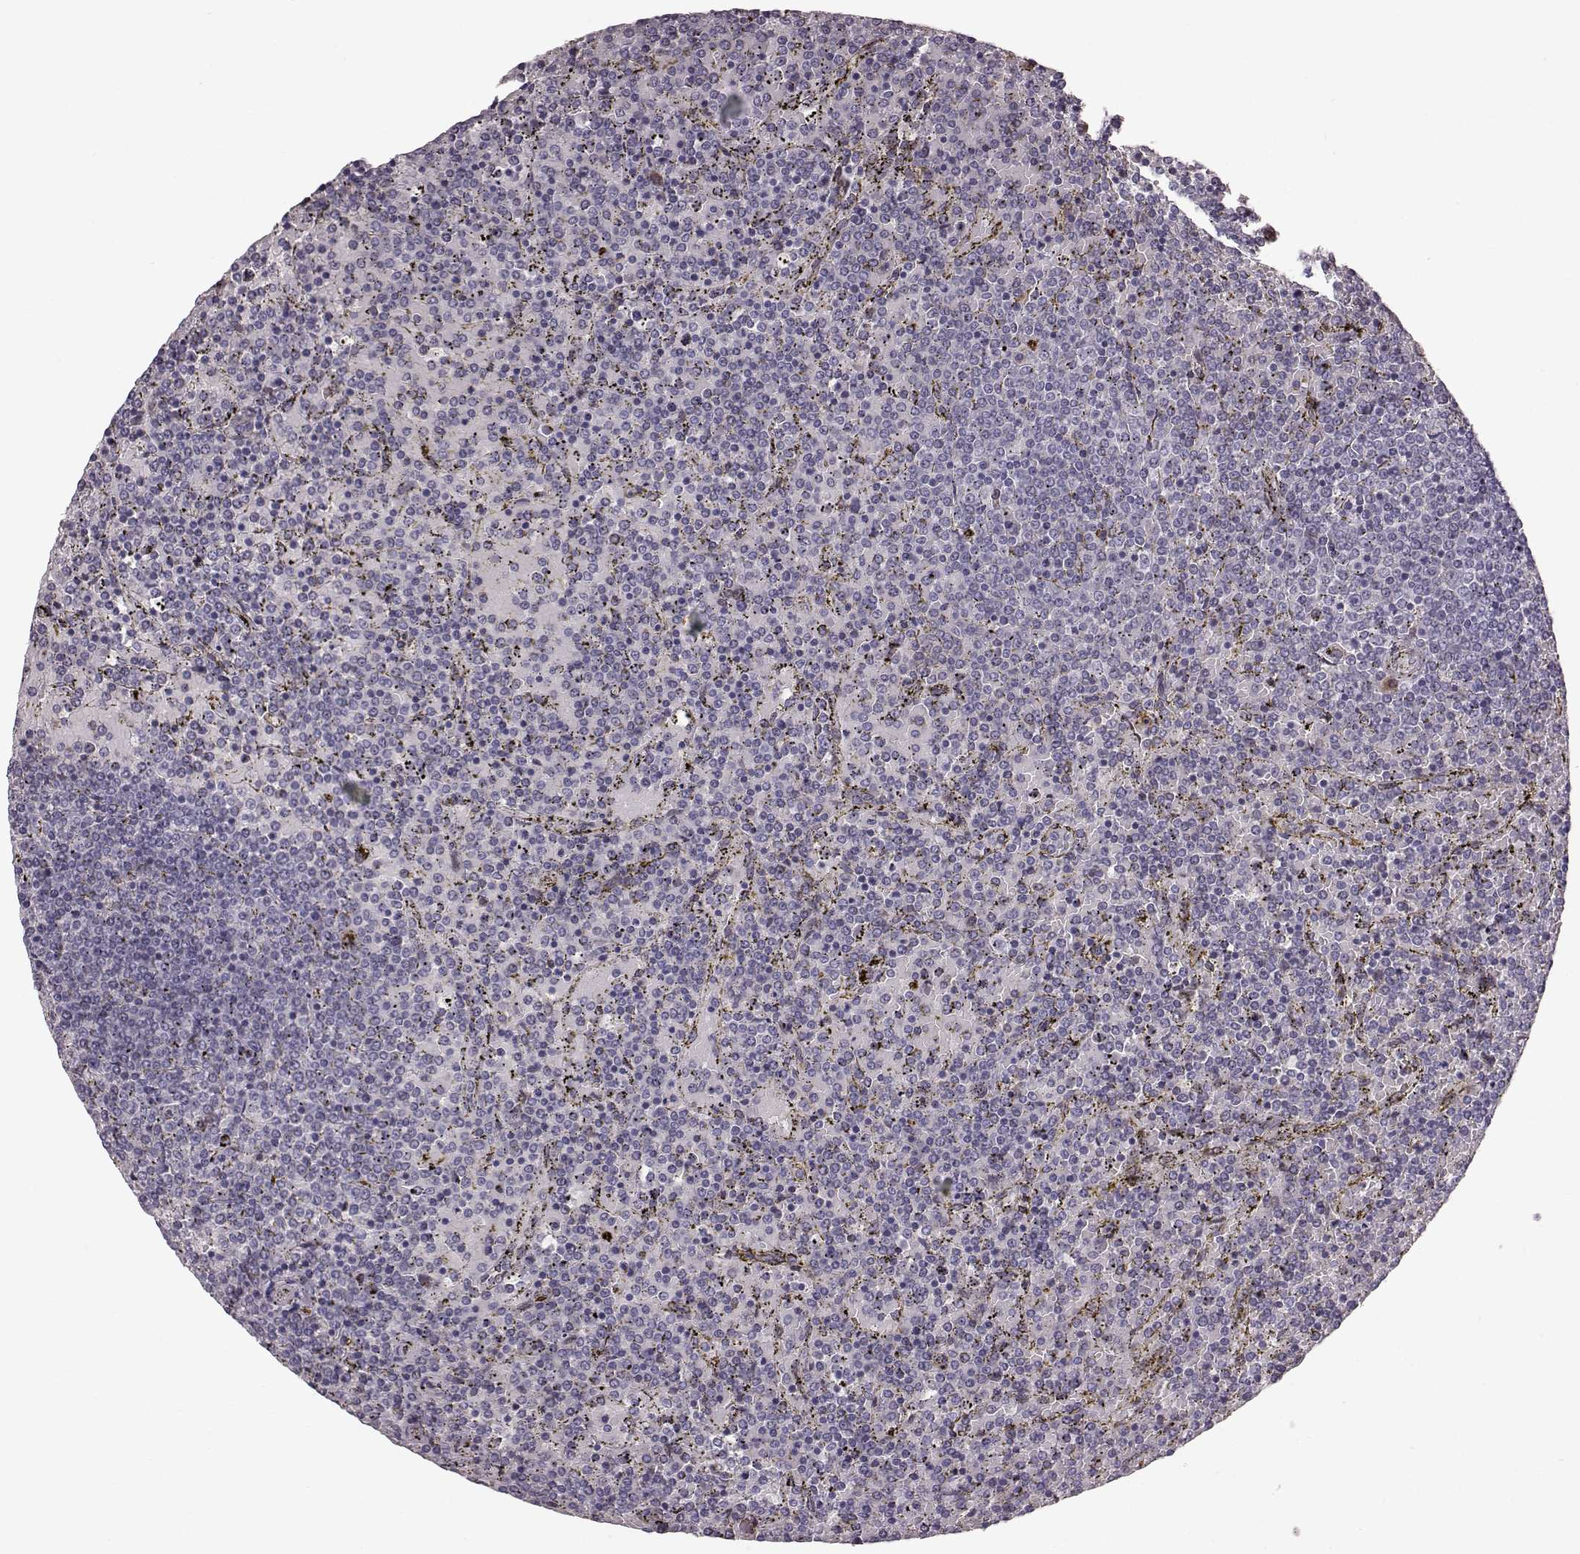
{"staining": {"intensity": "negative", "quantity": "none", "location": "none"}, "tissue": "lymphoma", "cell_type": "Tumor cells", "image_type": "cancer", "snomed": [{"axis": "morphology", "description": "Malignant lymphoma, non-Hodgkin's type, Low grade"}, {"axis": "topography", "description": "Spleen"}], "caption": "Protein analysis of lymphoma shows no significant positivity in tumor cells.", "gene": "TCHHL1", "patient": {"sex": "female", "age": 77}}